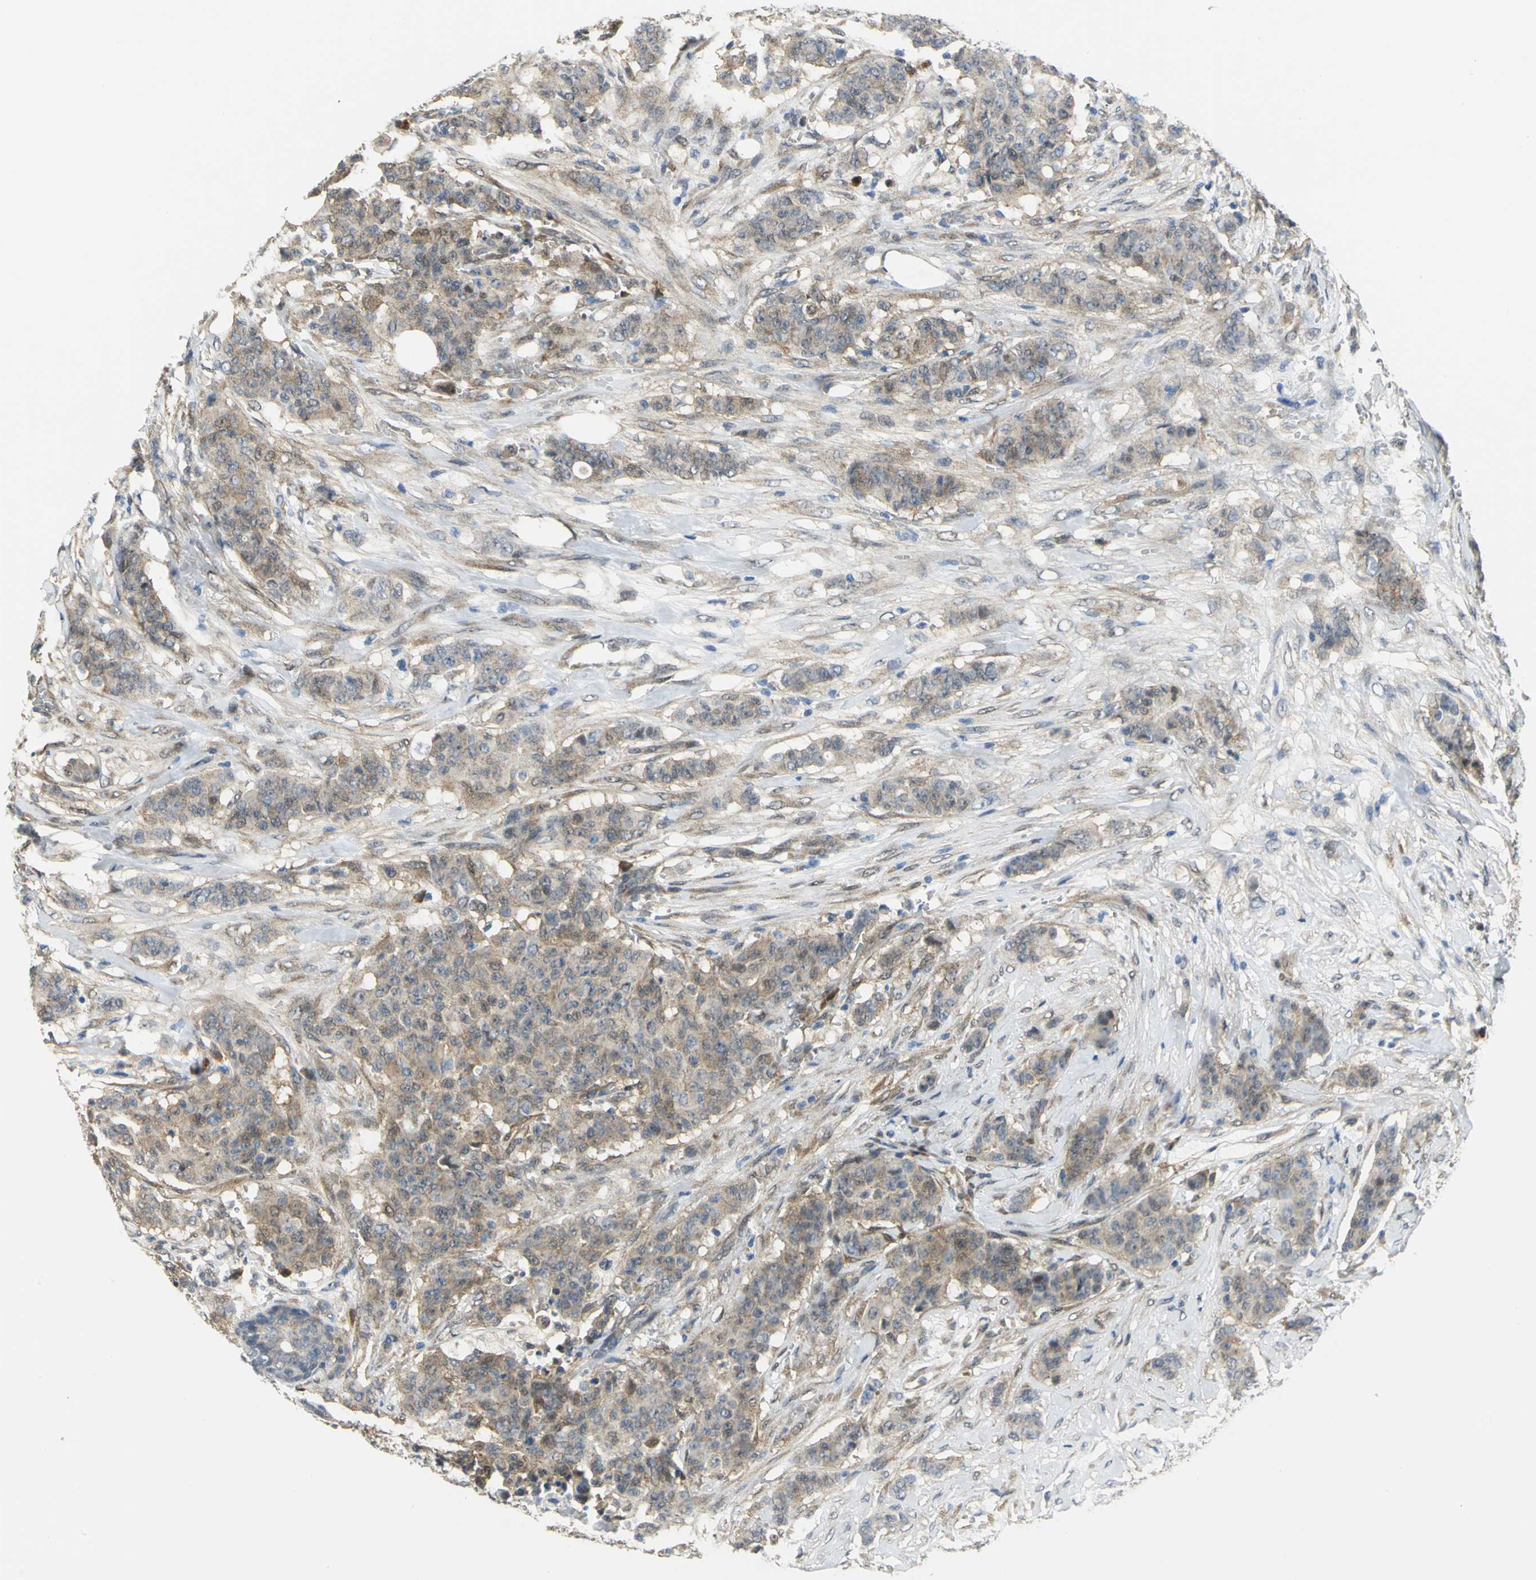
{"staining": {"intensity": "weak", "quantity": "25%-75%", "location": "cytoplasmic/membranous"}, "tissue": "breast cancer", "cell_type": "Tumor cells", "image_type": "cancer", "snomed": [{"axis": "morphology", "description": "Duct carcinoma"}, {"axis": "topography", "description": "Breast"}], "caption": "IHC (DAB) staining of breast cancer (intraductal carcinoma) exhibits weak cytoplasmic/membranous protein staining in about 25%-75% of tumor cells. (Stains: DAB (3,3'-diaminobenzidine) in brown, nuclei in blue, Microscopy: brightfield microscopy at high magnification).", "gene": "PGM3", "patient": {"sex": "female", "age": 40}}